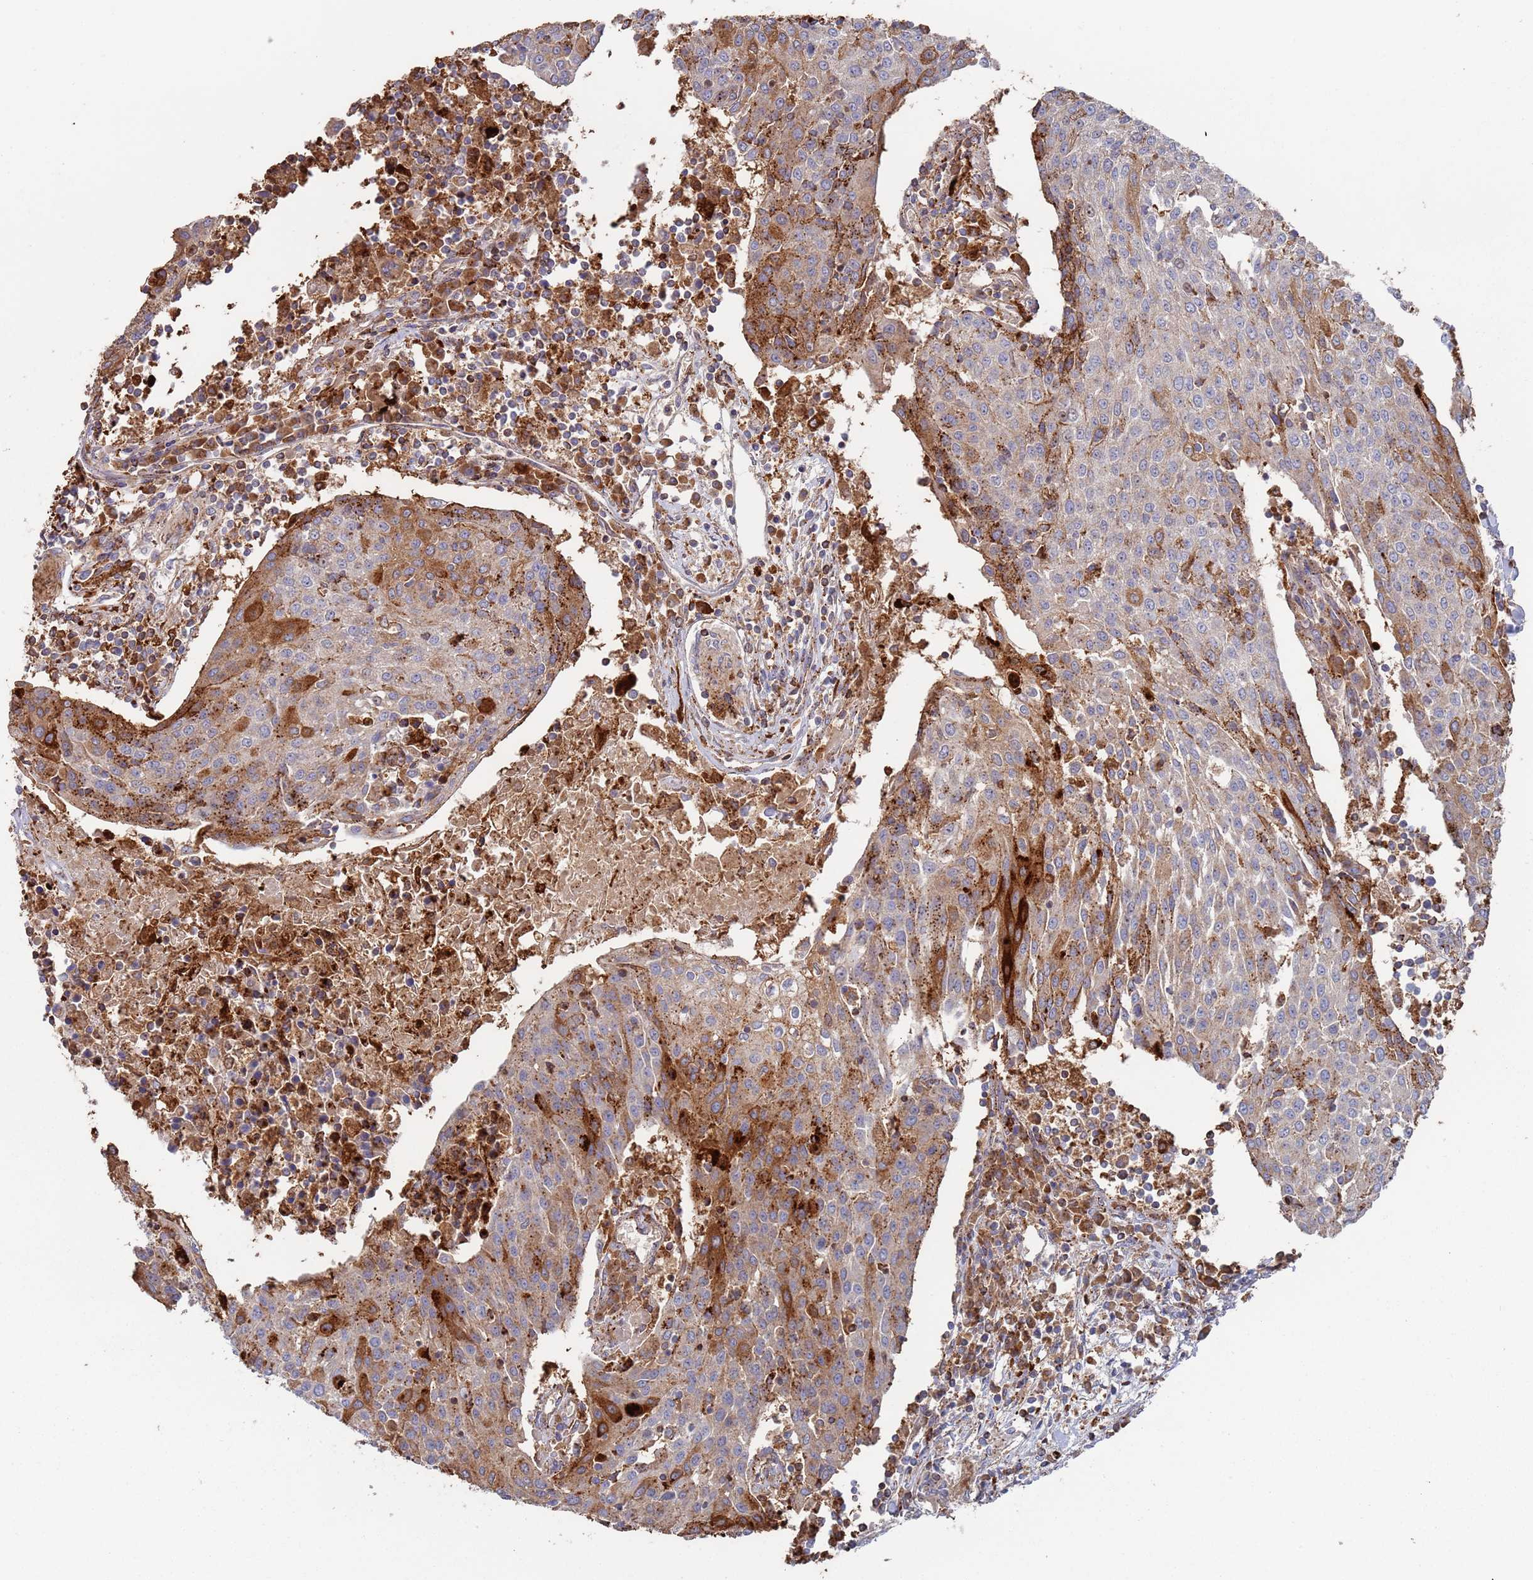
{"staining": {"intensity": "moderate", "quantity": "<25%", "location": "cytoplasmic/membranous"}, "tissue": "urothelial cancer", "cell_type": "Tumor cells", "image_type": "cancer", "snomed": [{"axis": "morphology", "description": "Urothelial carcinoma, High grade"}, {"axis": "topography", "description": "Urinary bladder"}], "caption": "Tumor cells demonstrate low levels of moderate cytoplasmic/membranous staining in approximately <25% of cells in urothelial cancer.", "gene": "MALRD1", "patient": {"sex": "female", "age": 85}}